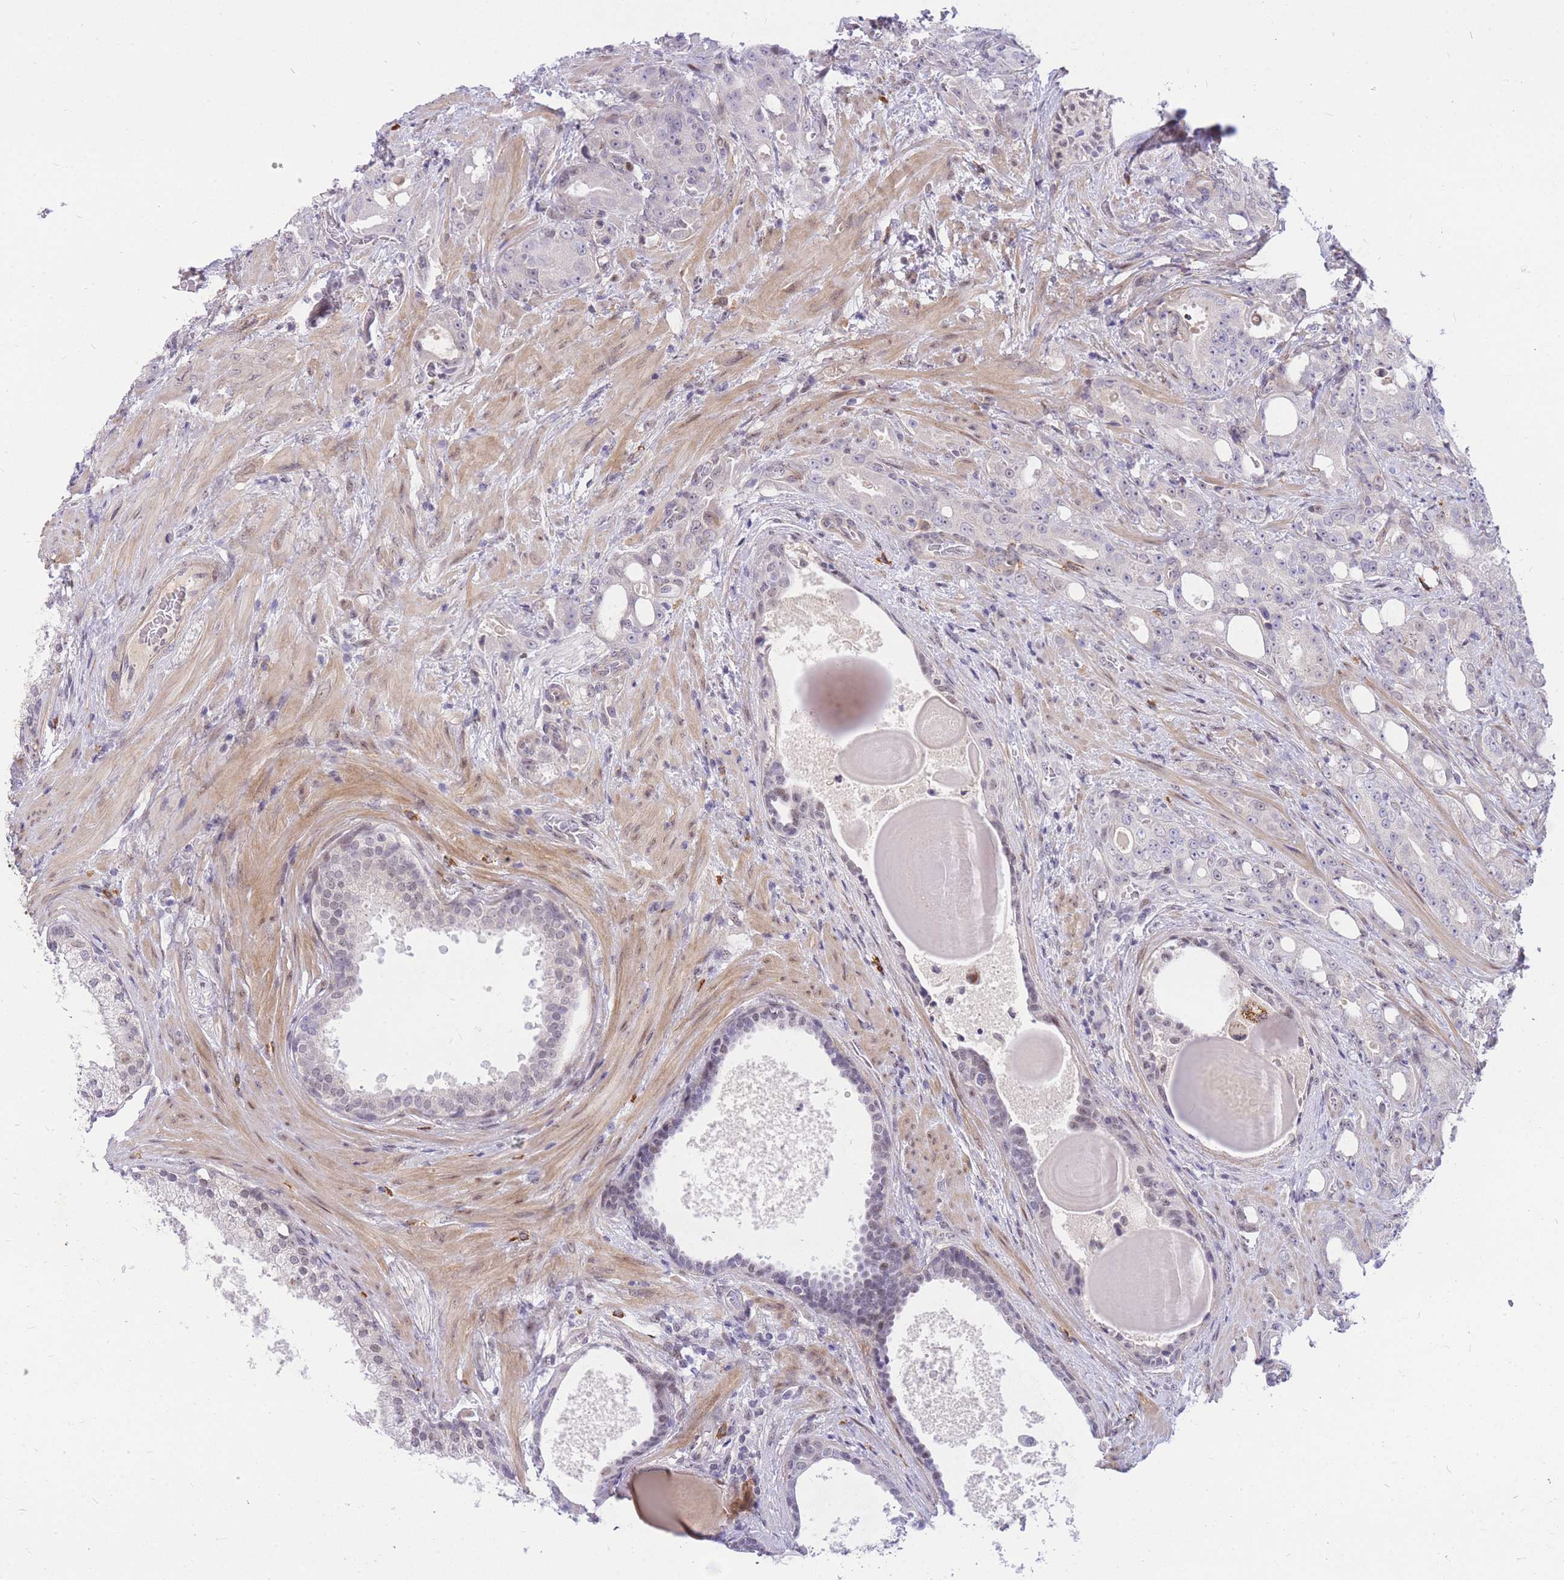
{"staining": {"intensity": "negative", "quantity": "none", "location": "none"}, "tissue": "prostate cancer", "cell_type": "Tumor cells", "image_type": "cancer", "snomed": [{"axis": "morphology", "description": "Adenocarcinoma, High grade"}, {"axis": "topography", "description": "Prostate"}], "caption": "DAB (3,3'-diaminobenzidine) immunohistochemical staining of human prostate cancer exhibits no significant staining in tumor cells. (DAB IHC with hematoxylin counter stain).", "gene": "TLE2", "patient": {"sex": "male", "age": 69}}